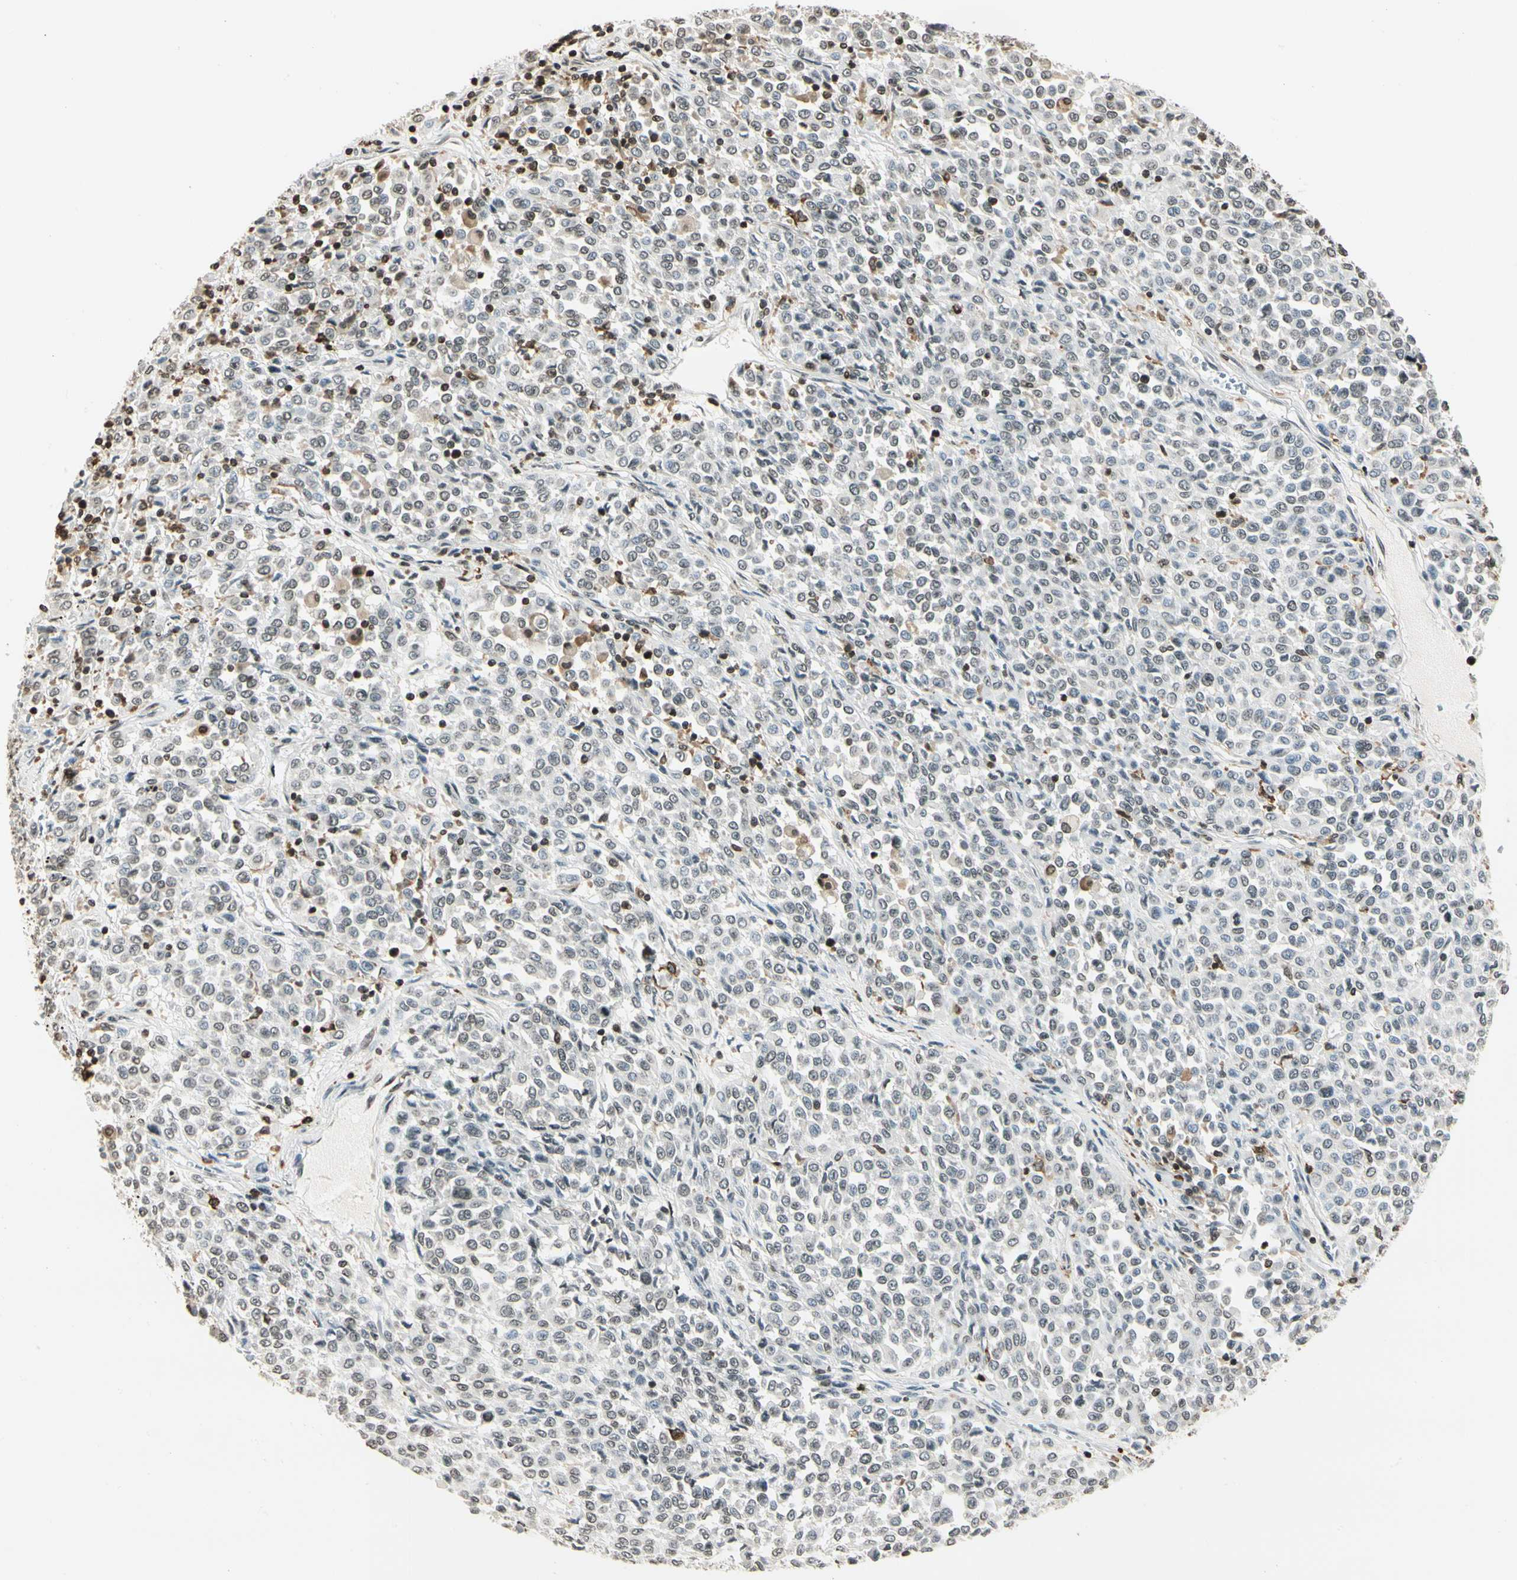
{"staining": {"intensity": "weak", "quantity": "<25%", "location": "nuclear"}, "tissue": "melanoma", "cell_type": "Tumor cells", "image_type": "cancer", "snomed": [{"axis": "morphology", "description": "Malignant melanoma, Metastatic site"}, {"axis": "topography", "description": "Pancreas"}], "caption": "An image of melanoma stained for a protein exhibits no brown staining in tumor cells.", "gene": "FER", "patient": {"sex": "female", "age": 30}}